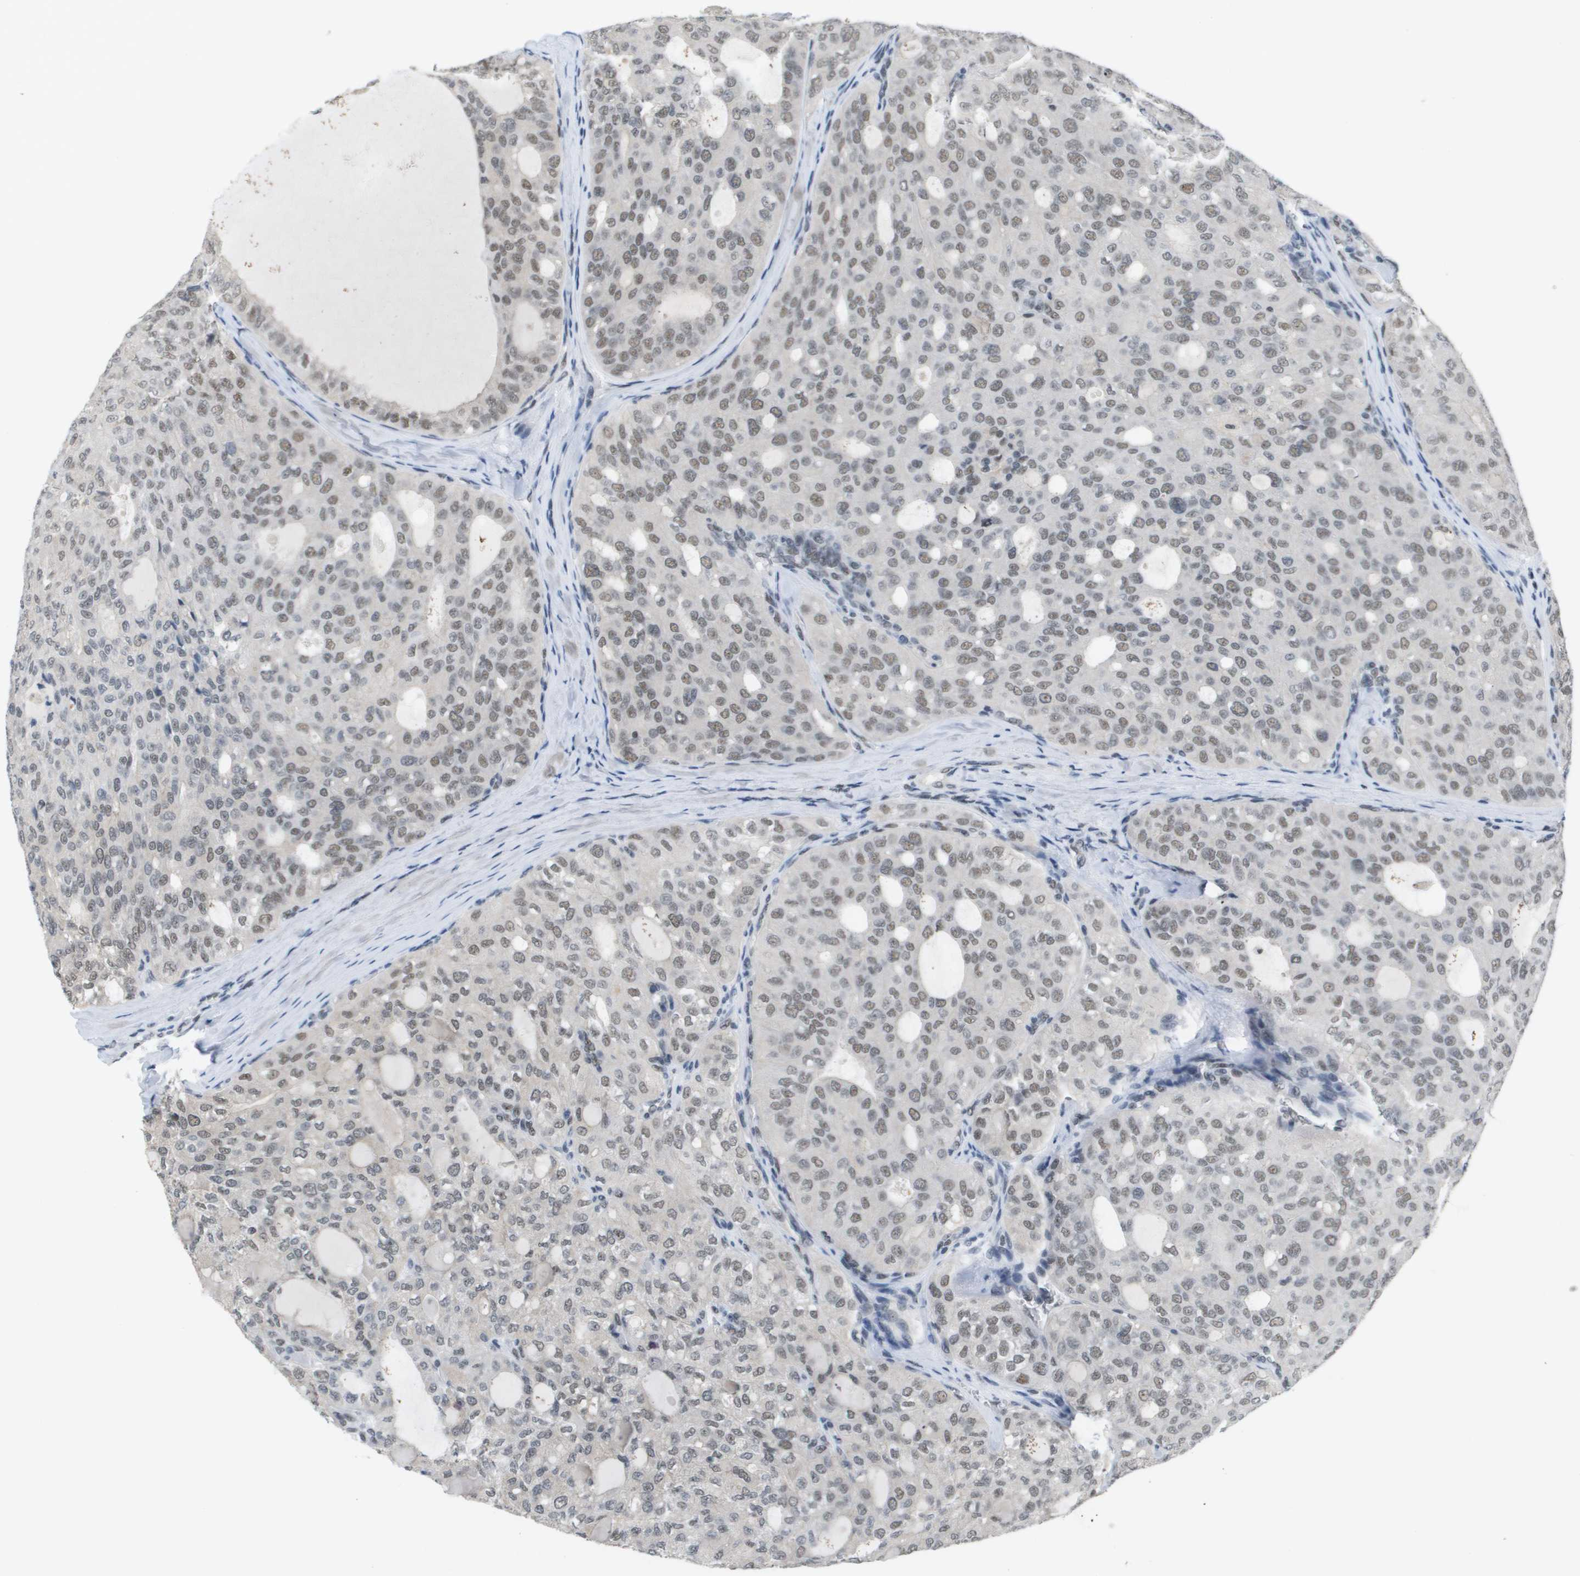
{"staining": {"intensity": "weak", "quantity": "25%-75%", "location": "nuclear"}, "tissue": "thyroid cancer", "cell_type": "Tumor cells", "image_type": "cancer", "snomed": [{"axis": "morphology", "description": "Follicular adenoma carcinoma, NOS"}, {"axis": "topography", "description": "Thyroid gland"}], "caption": "Thyroid cancer (follicular adenoma carcinoma) was stained to show a protein in brown. There is low levels of weak nuclear expression in about 25%-75% of tumor cells.", "gene": "ISY1", "patient": {"sex": "male", "age": 75}}